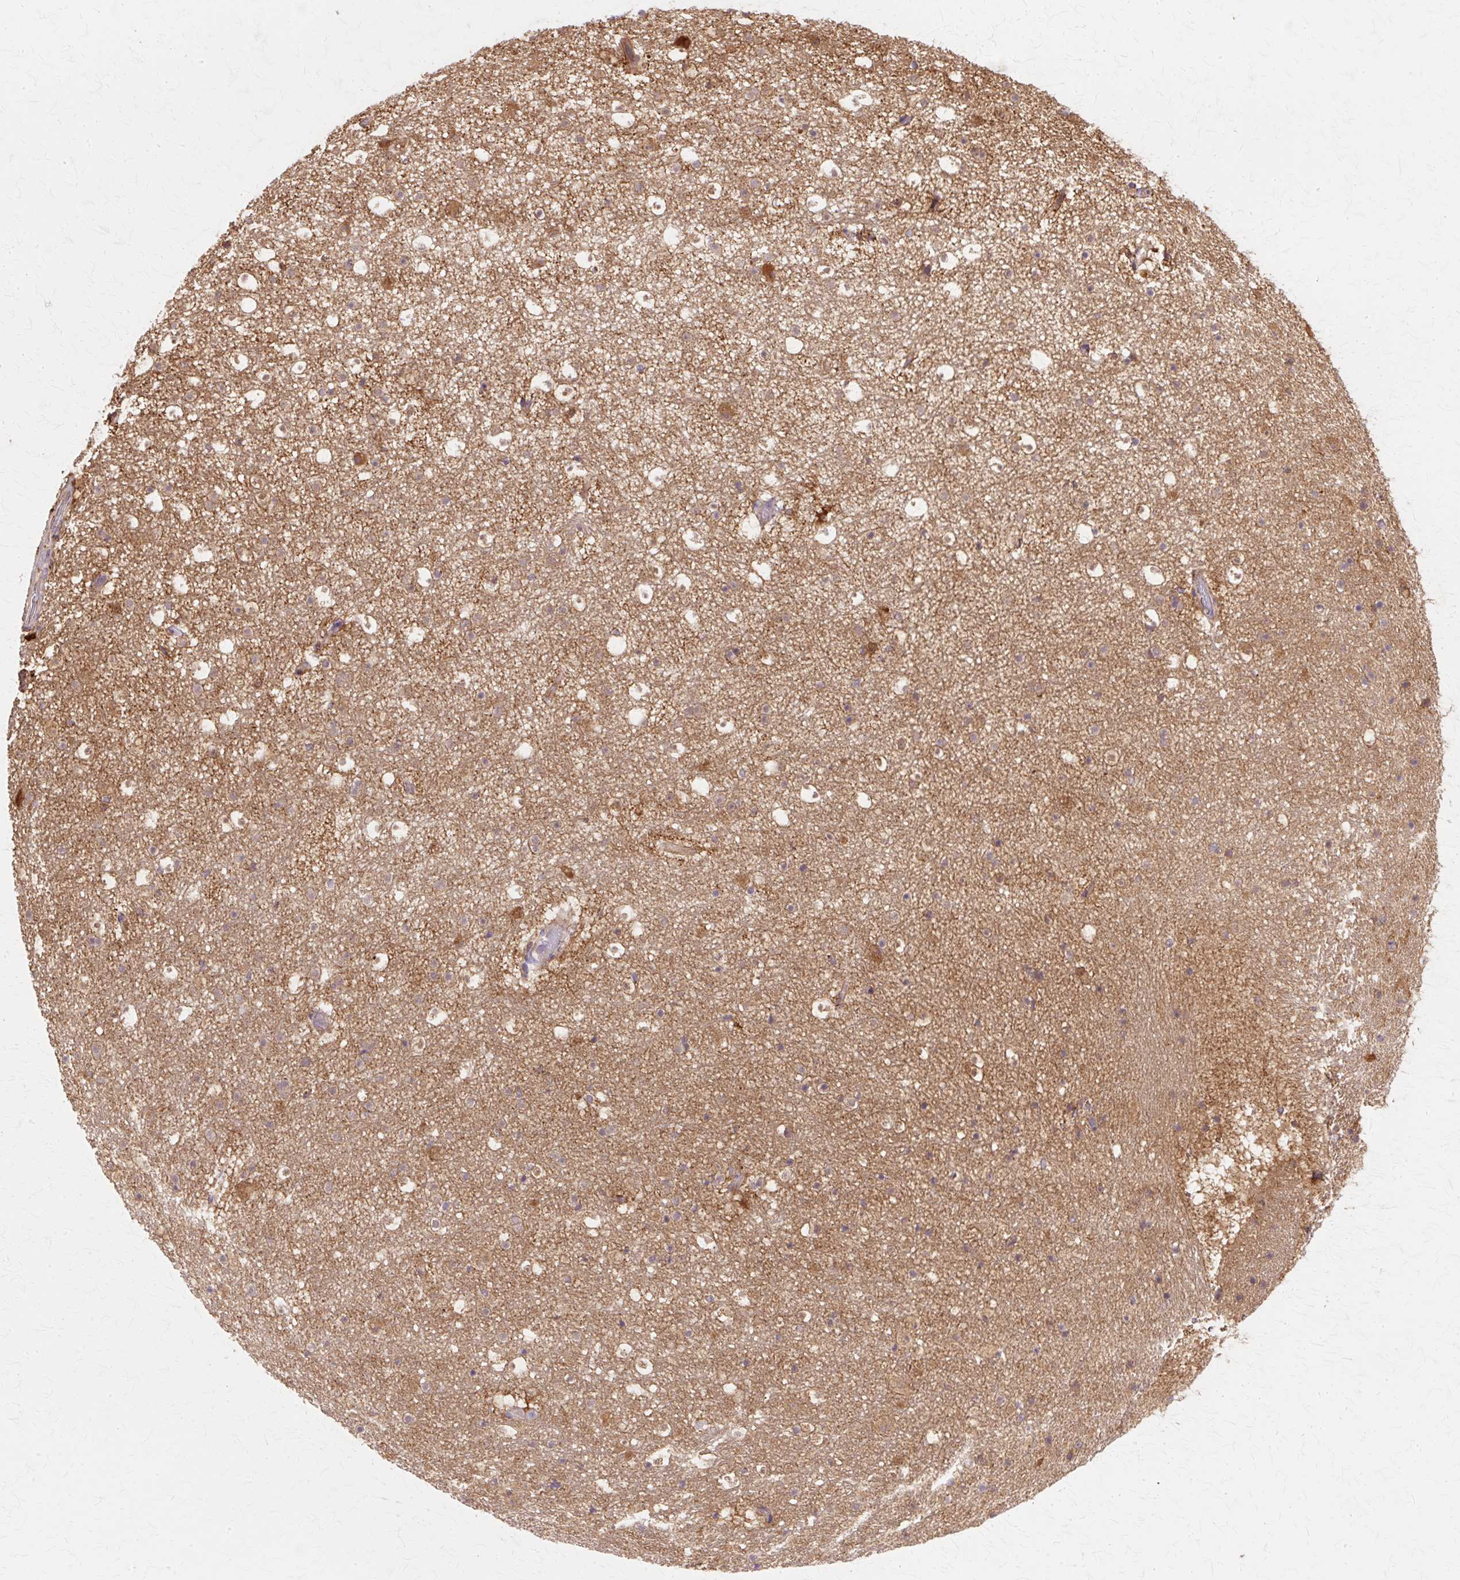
{"staining": {"intensity": "weak", "quantity": "25%-75%", "location": "cytoplasmic/membranous"}, "tissue": "caudate", "cell_type": "Glial cells", "image_type": "normal", "snomed": [{"axis": "morphology", "description": "Normal tissue, NOS"}, {"axis": "topography", "description": "Lateral ventricle wall"}], "caption": "Immunohistochemistry (IHC) (DAB) staining of unremarkable human caudate displays weak cytoplasmic/membranous protein positivity in approximately 25%-75% of glial cells. (brown staining indicates protein expression, while blue staining denotes nuclei).", "gene": "COPB1", "patient": {"sex": "male", "age": 37}}